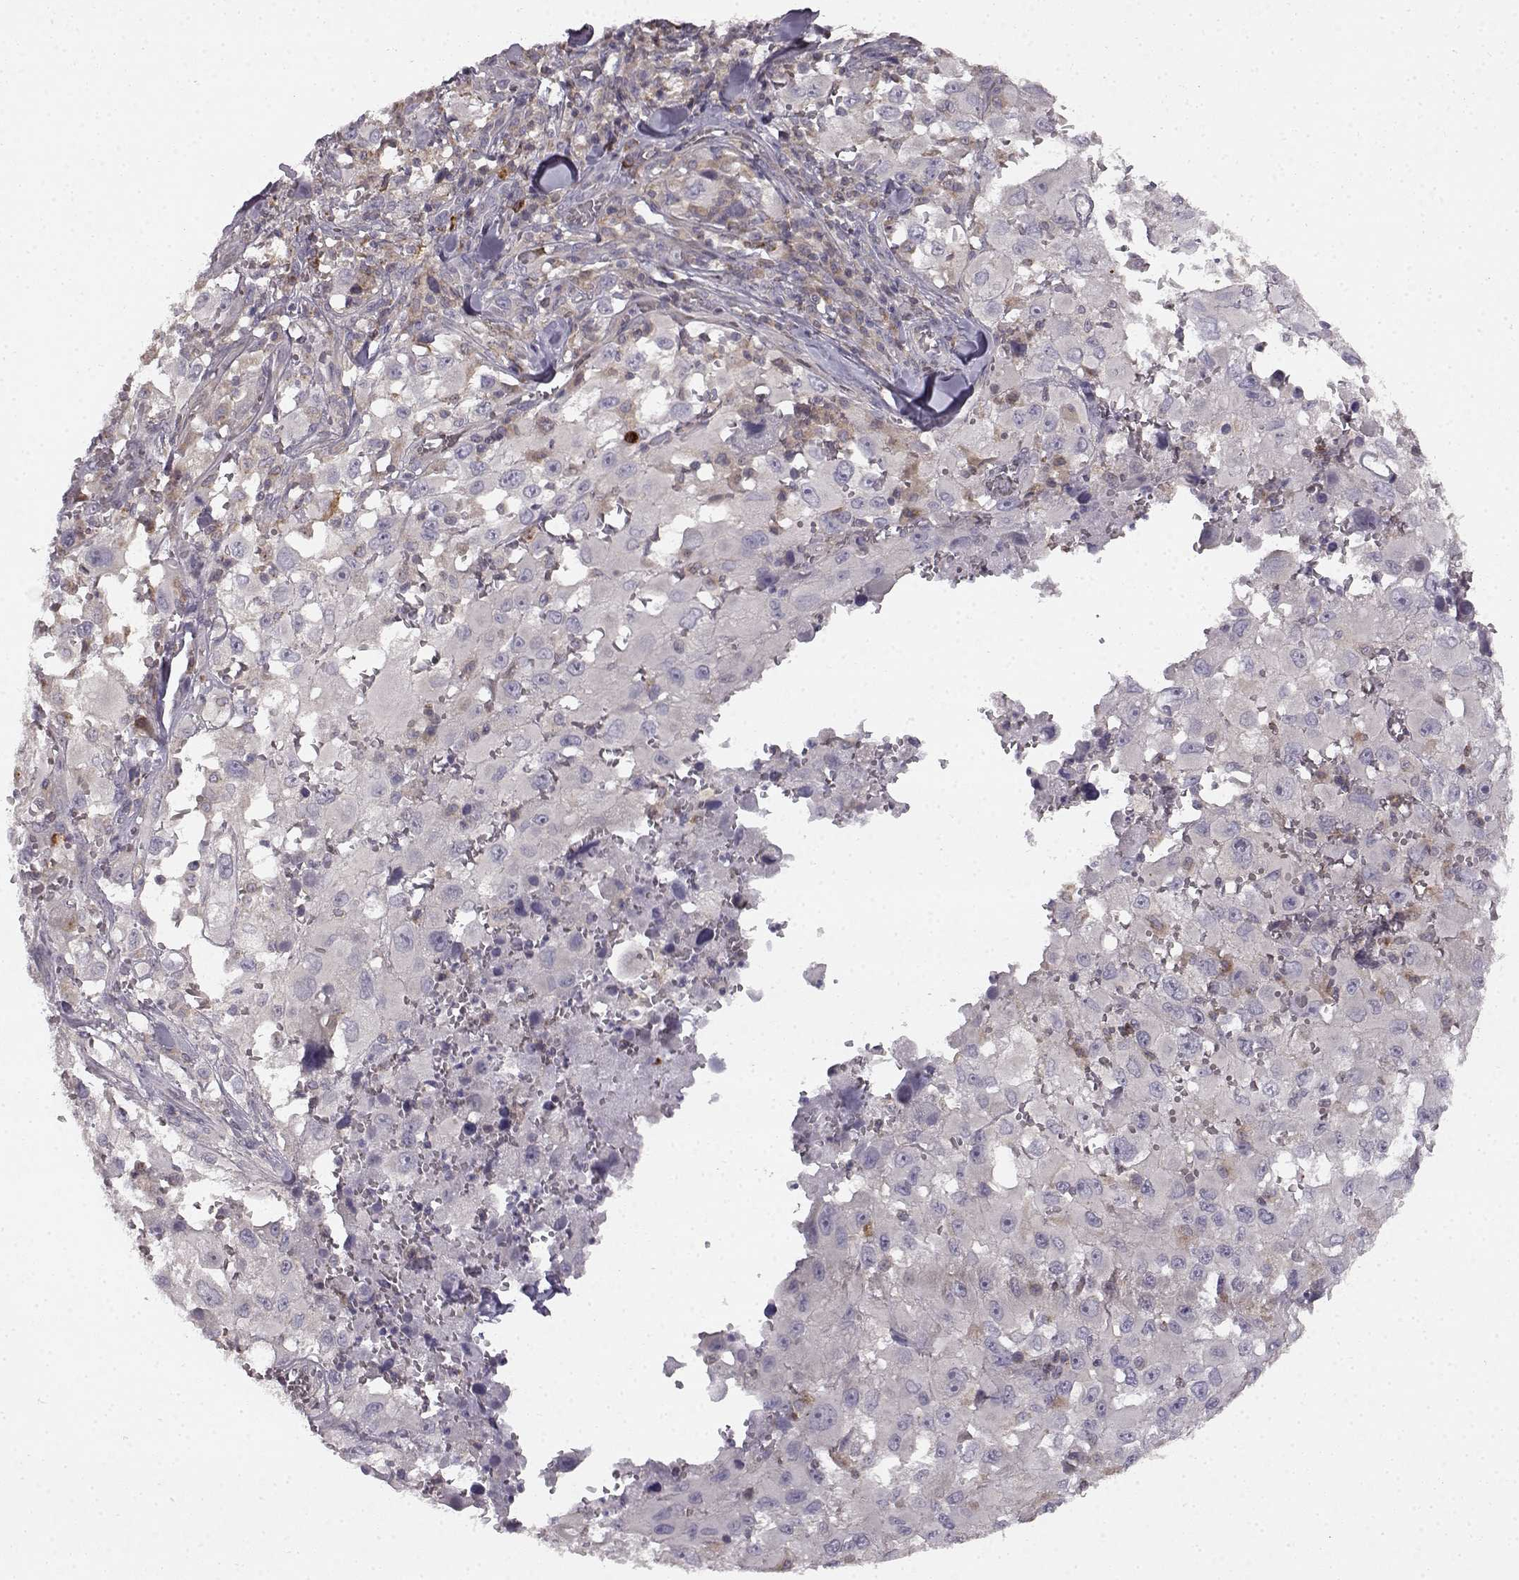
{"staining": {"intensity": "negative", "quantity": "none", "location": "none"}, "tissue": "melanoma", "cell_type": "Tumor cells", "image_type": "cancer", "snomed": [{"axis": "morphology", "description": "Malignant melanoma, Metastatic site"}, {"axis": "topography", "description": "Lymph node"}], "caption": "Histopathology image shows no protein positivity in tumor cells of malignant melanoma (metastatic site) tissue. (Stains: DAB IHC with hematoxylin counter stain, Microscopy: brightfield microscopy at high magnification).", "gene": "SPAG17", "patient": {"sex": "male", "age": 50}}